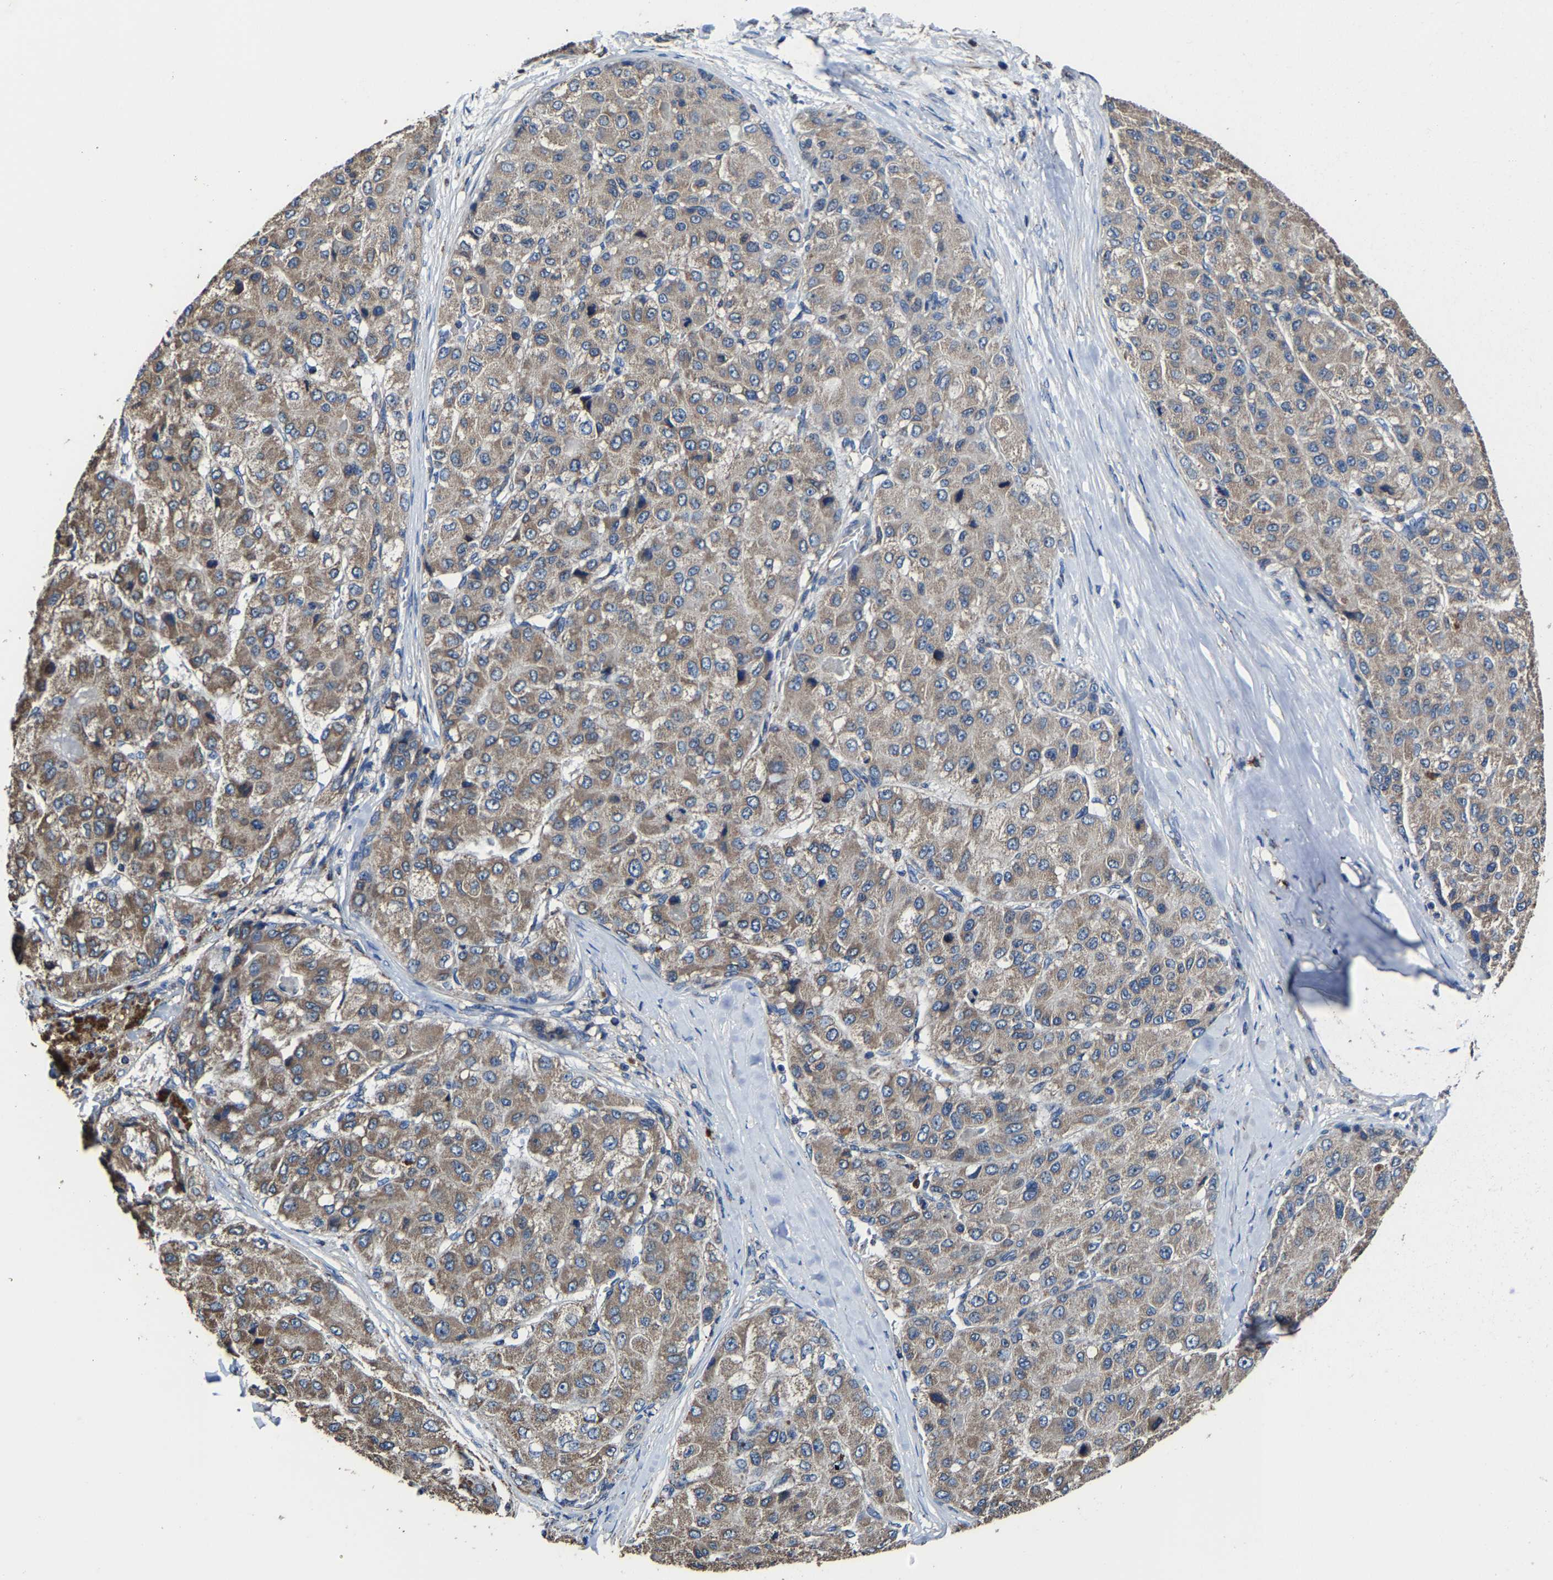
{"staining": {"intensity": "weak", "quantity": "25%-75%", "location": "cytoplasmic/membranous"}, "tissue": "liver cancer", "cell_type": "Tumor cells", "image_type": "cancer", "snomed": [{"axis": "morphology", "description": "Carcinoma, Hepatocellular, NOS"}, {"axis": "topography", "description": "Liver"}], "caption": "Immunohistochemistry (IHC) photomicrograph of hepatocellular carcinoma (liver) stained for a protein (brown), which displays low levels of weak cytoplasmic/membranous positivity in approximately 25%-75% of tumor cells.", "gene": "ZCCHC7", "patient": {"sex": "male", "age": 80}}